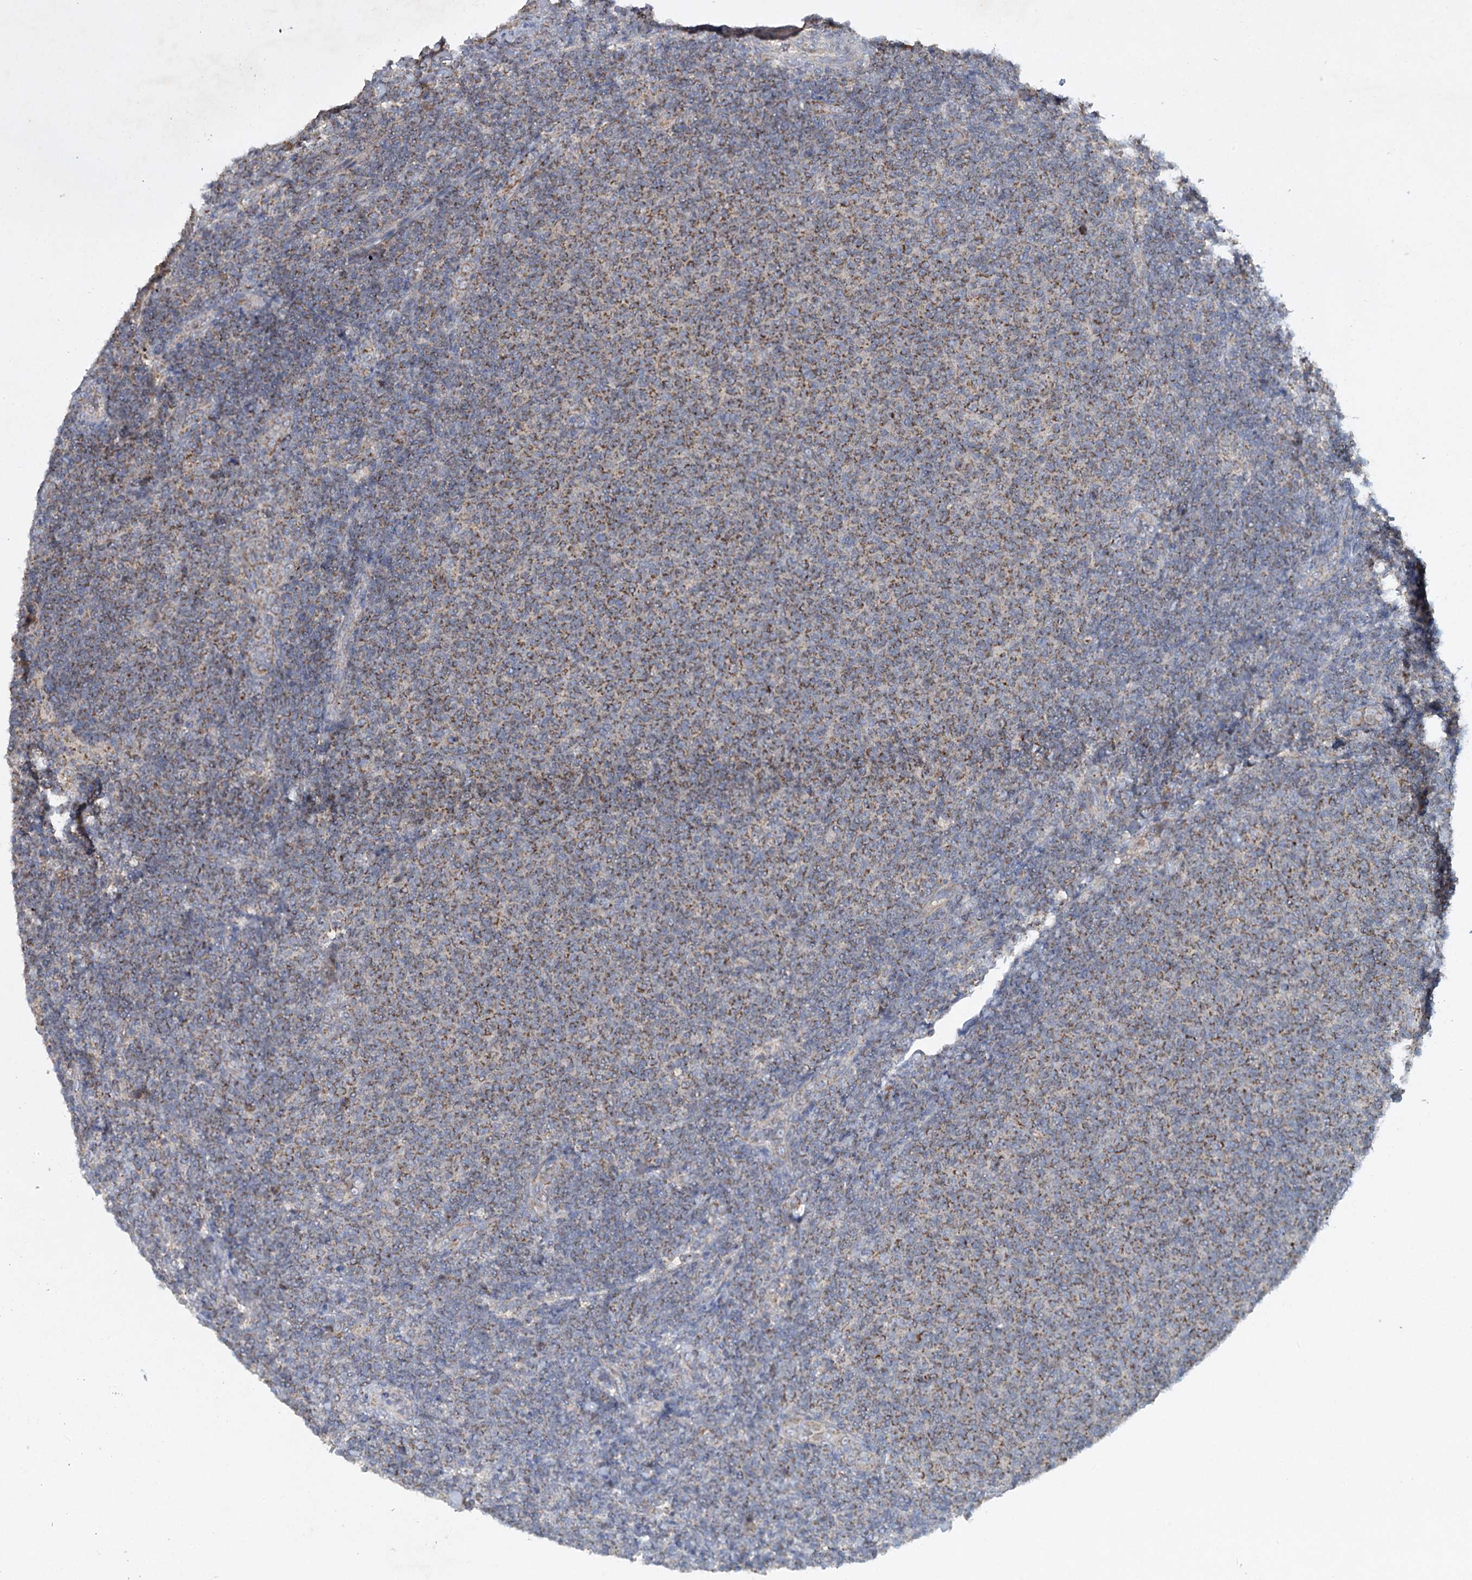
{"staining": {"intensity": "moderate", "quantity": ">75%", "location": "cytoplasmic/membranous"}, "tissue": "lymphoma", "cell_type": "Tumor cells", "image_type": "cancer", "snomed": [{"axis": "morphology", "description": "Malignant lymphoma, non-Hodgkin's type, Low grade"}, {"axis": "topography", "description": "Lymph node"}], "caption": "Low-grade malignant lymphoma, non-Hodgkin's type stained with immunohistochemistry exhibits moderate cytoplasmic/membranous expression in about >75% of tumor cells.", "gene": "MRPL44", "patient": {"sex": "male", "age": 66}}